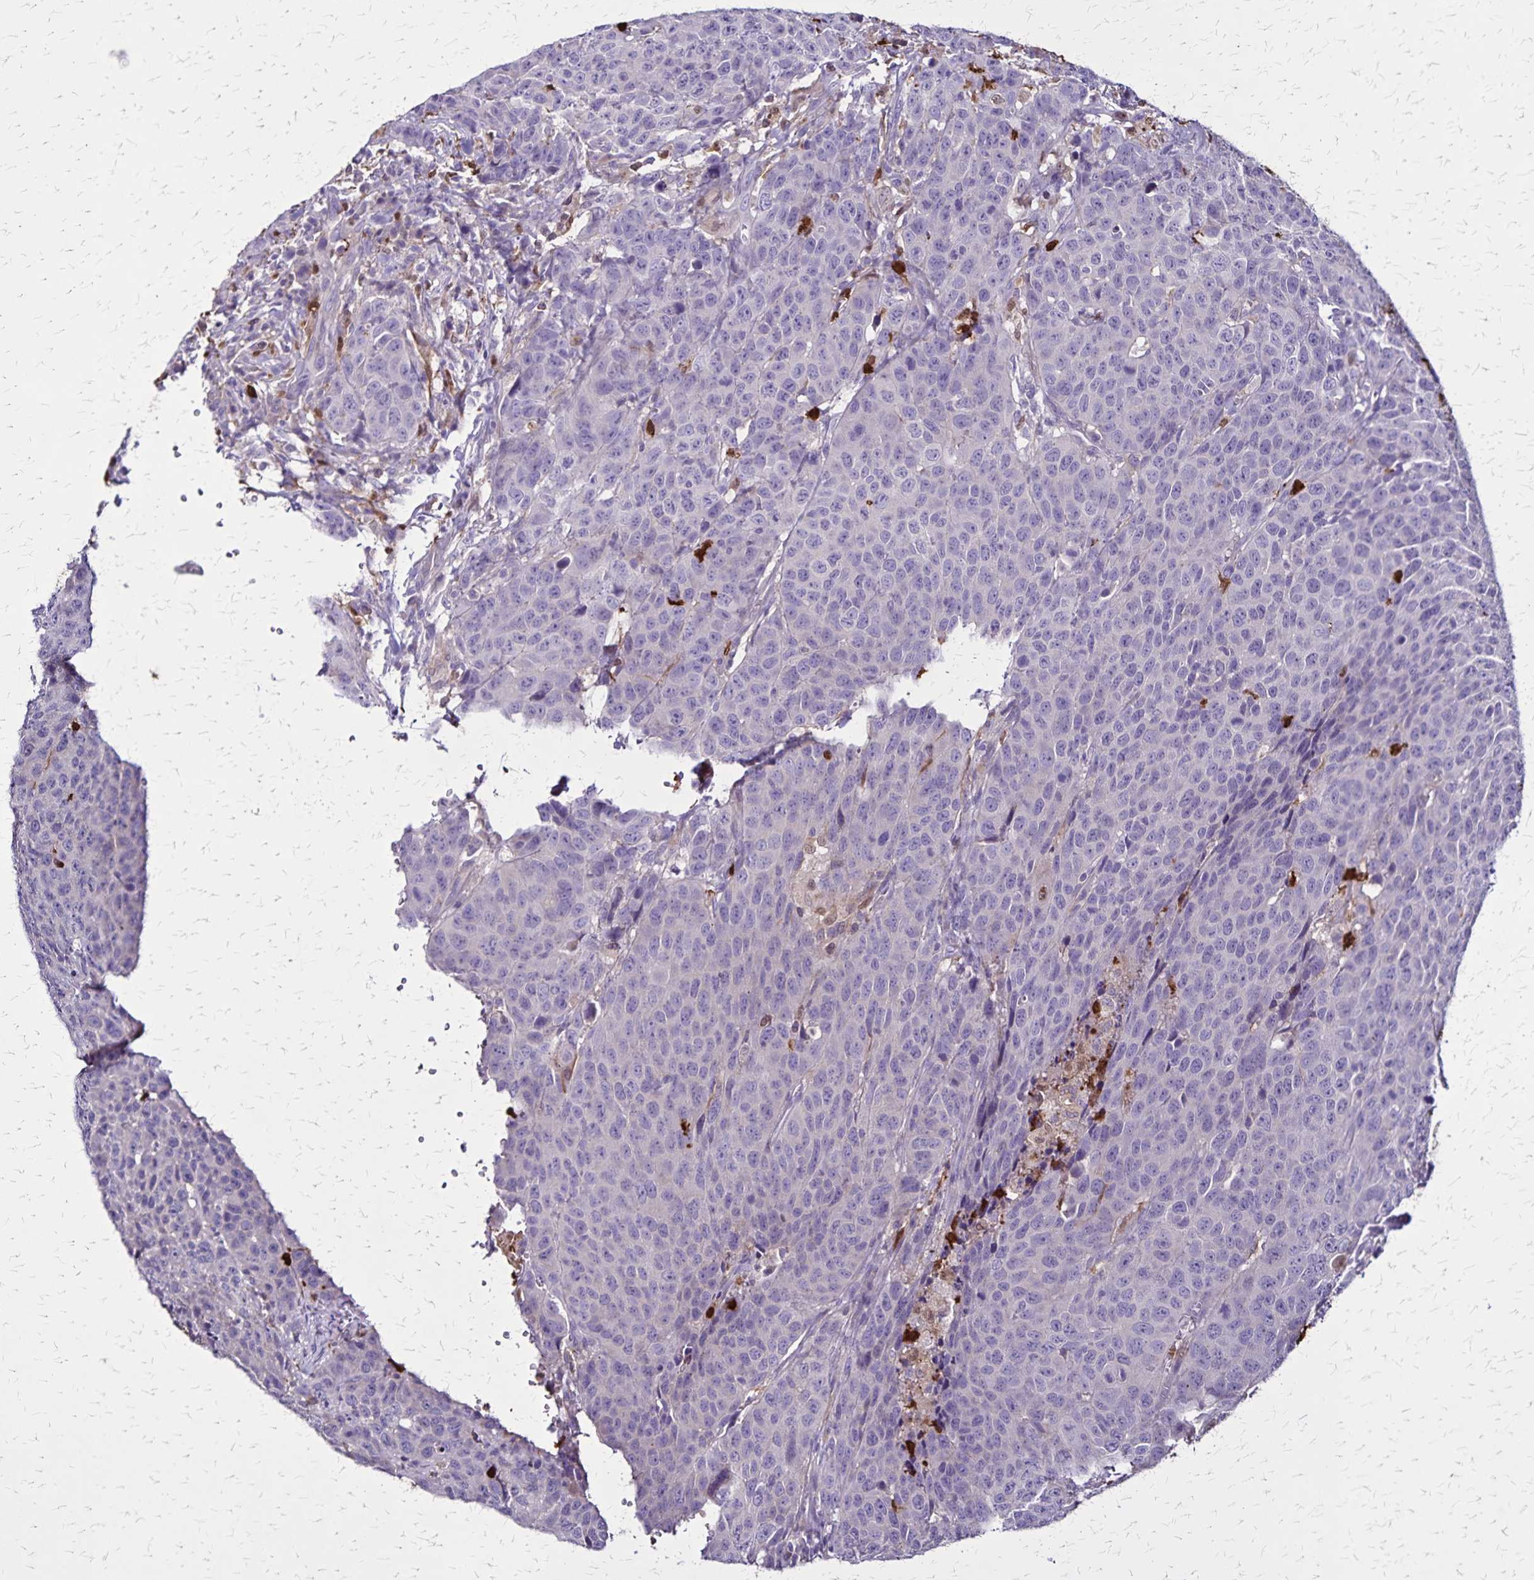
{"staining": {"intensity": "negative", "quantity": "none", "location": "none"}, "tissue": "head and neck cancer", "cell_type": "Tumor cells", "image_type": "cancer", "snomed": [{"axis": "morphology", "description": "Squamous cell carcinoma, NOS"}, {"axis": "topography", "description": "Head-Neck"}], "caption": "The immunohistochemistry (IHC) histopathology image has no significant staining in tumor cells of head and neck squamous cell carcinoma tissue.", "gene": "ULBP3", "patient": {"sex": "male", "age": 66}}